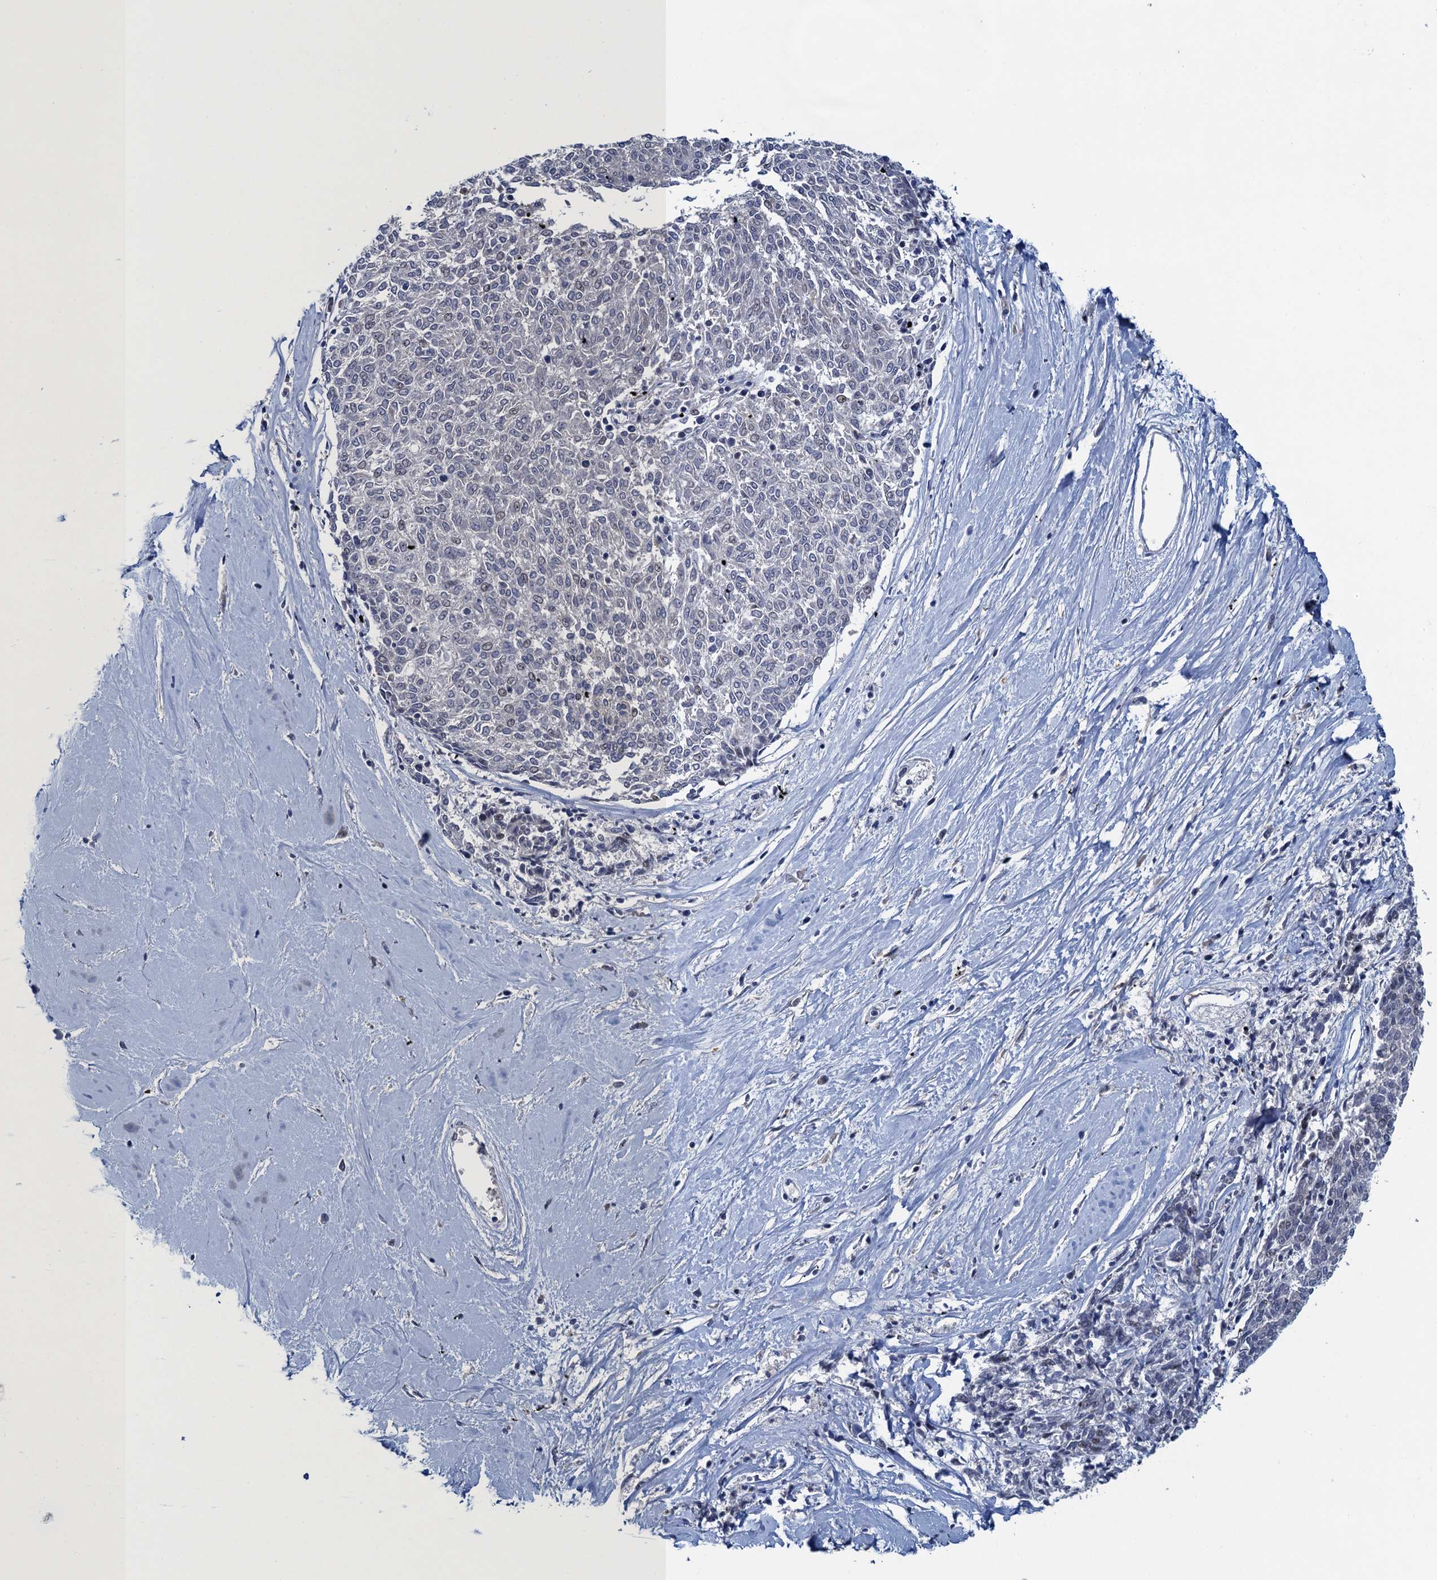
{"staining": {"intensity": "negative", "quantity": "none", "location": "none"}, "tissue": "melanoma", "cell_type": "Tumor cells", "image_type": "cancer", "snomed": [{"axis": "morphology", "description": "Malignant melanoma, NOS"}, {"axis": "topography", "description": "Skin"}], "caption": "DAB (3,3'-diaminobenzidine) immunohistochemical staining of human malignant melanoma displays no significant positivity in tumor cells. (Immunohistochemistry (ihc), brightfield microscopy, high magnification).", "gene": "ATOSA", "patient": {"sex": "female", "age": 72}}